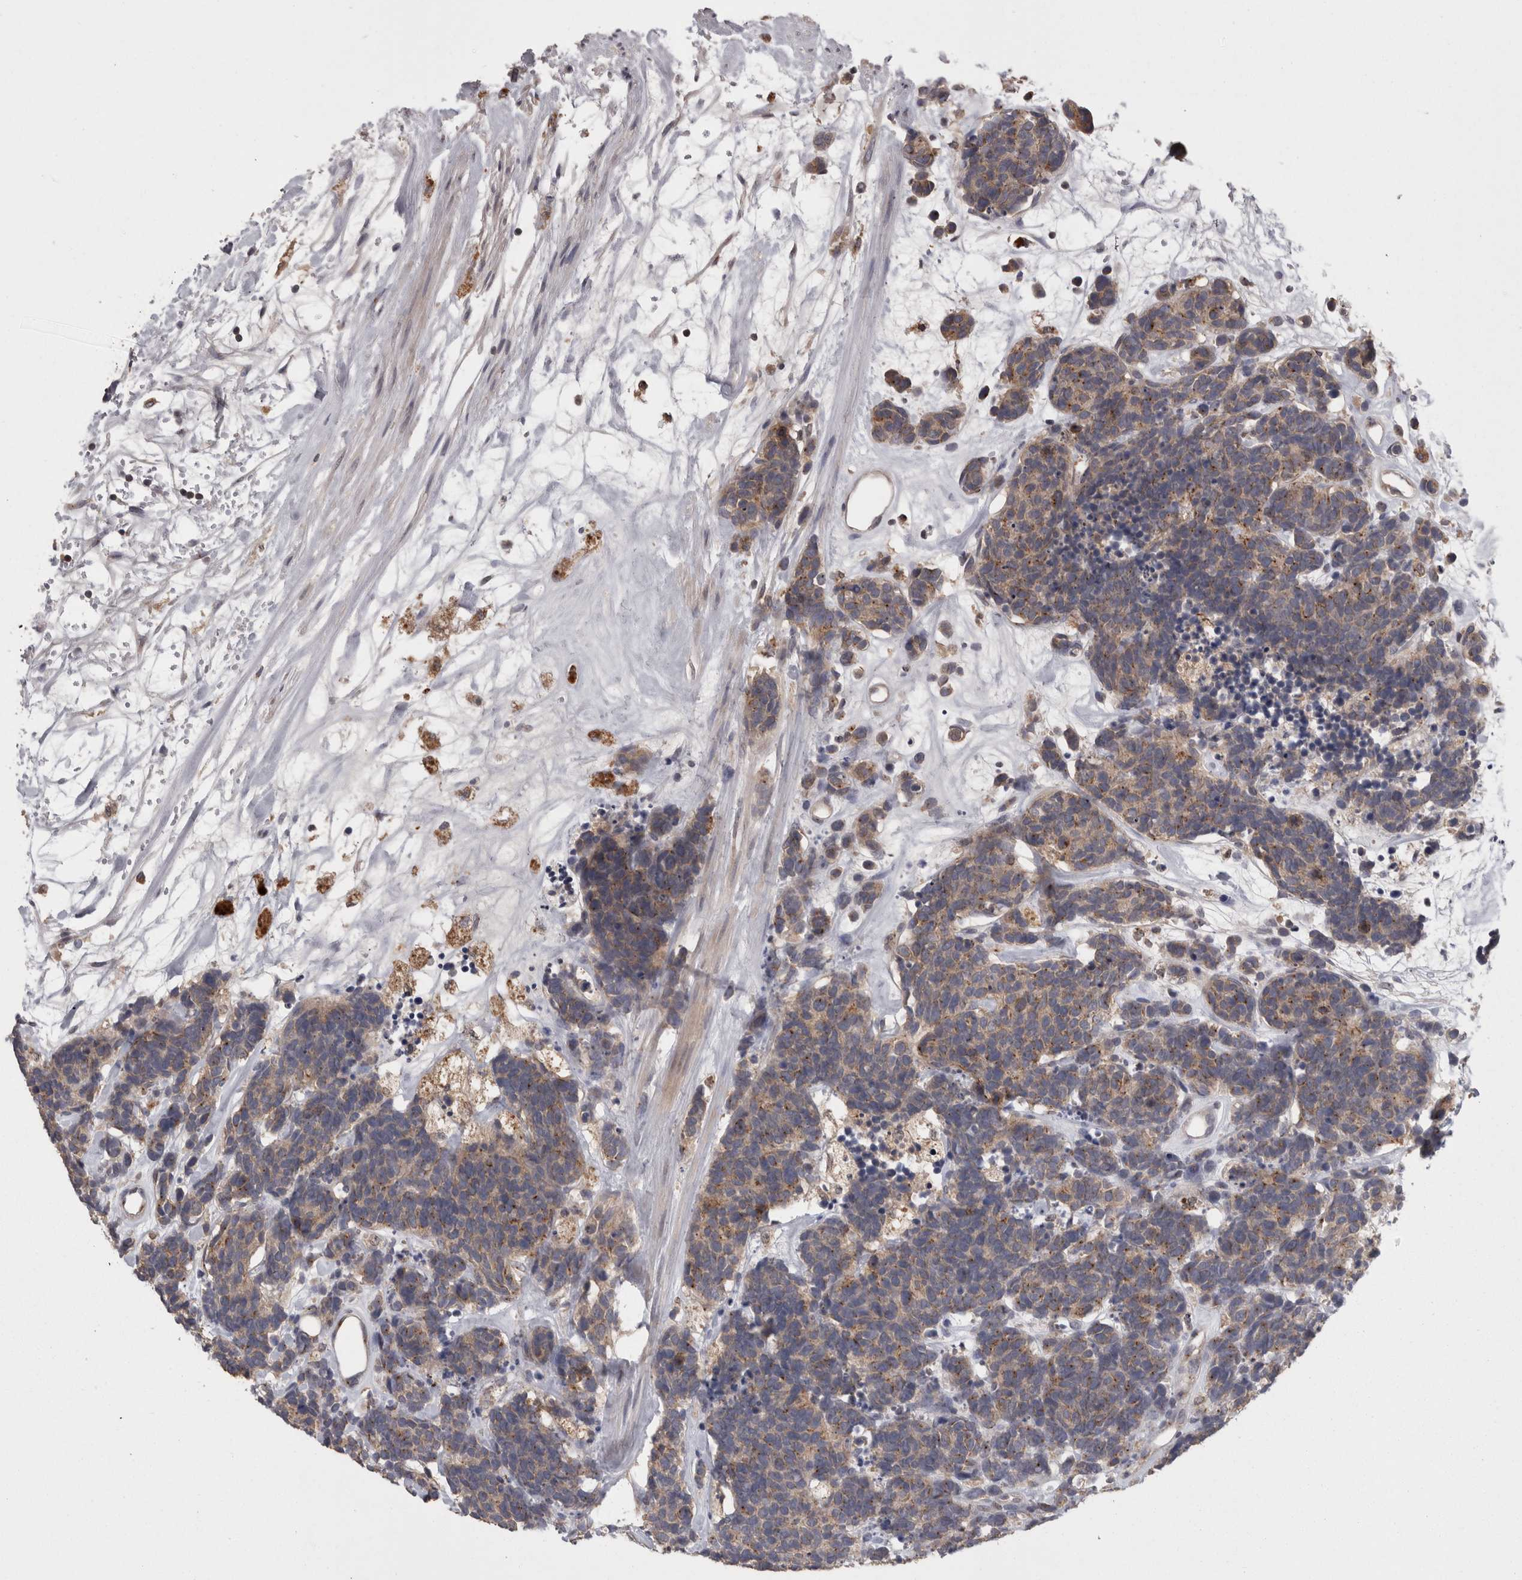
{"staining": {"intensity": "weak", "quantity": ">75%", "location": "cytoplasmic/membranous"}, "tissue": "carcinoid", "cell_type": "Tumor cells", "image_type": "cancer", "snomed": [{"axis": "morphology", "description": "Carcinoma, NOS"}, {"axis": "morphology", "description": "Carcinoid, malignant, NOS"}, {"axis": "topography", "description": "Urinary bladder"}], "caption": "This is a histology image of IHC staining of carcinoma, which shows weak staining in the cytoplasmic/membranous of tumor cells.", "gene": "PCM1", "patient": {"sex": "male", "age": 57}}